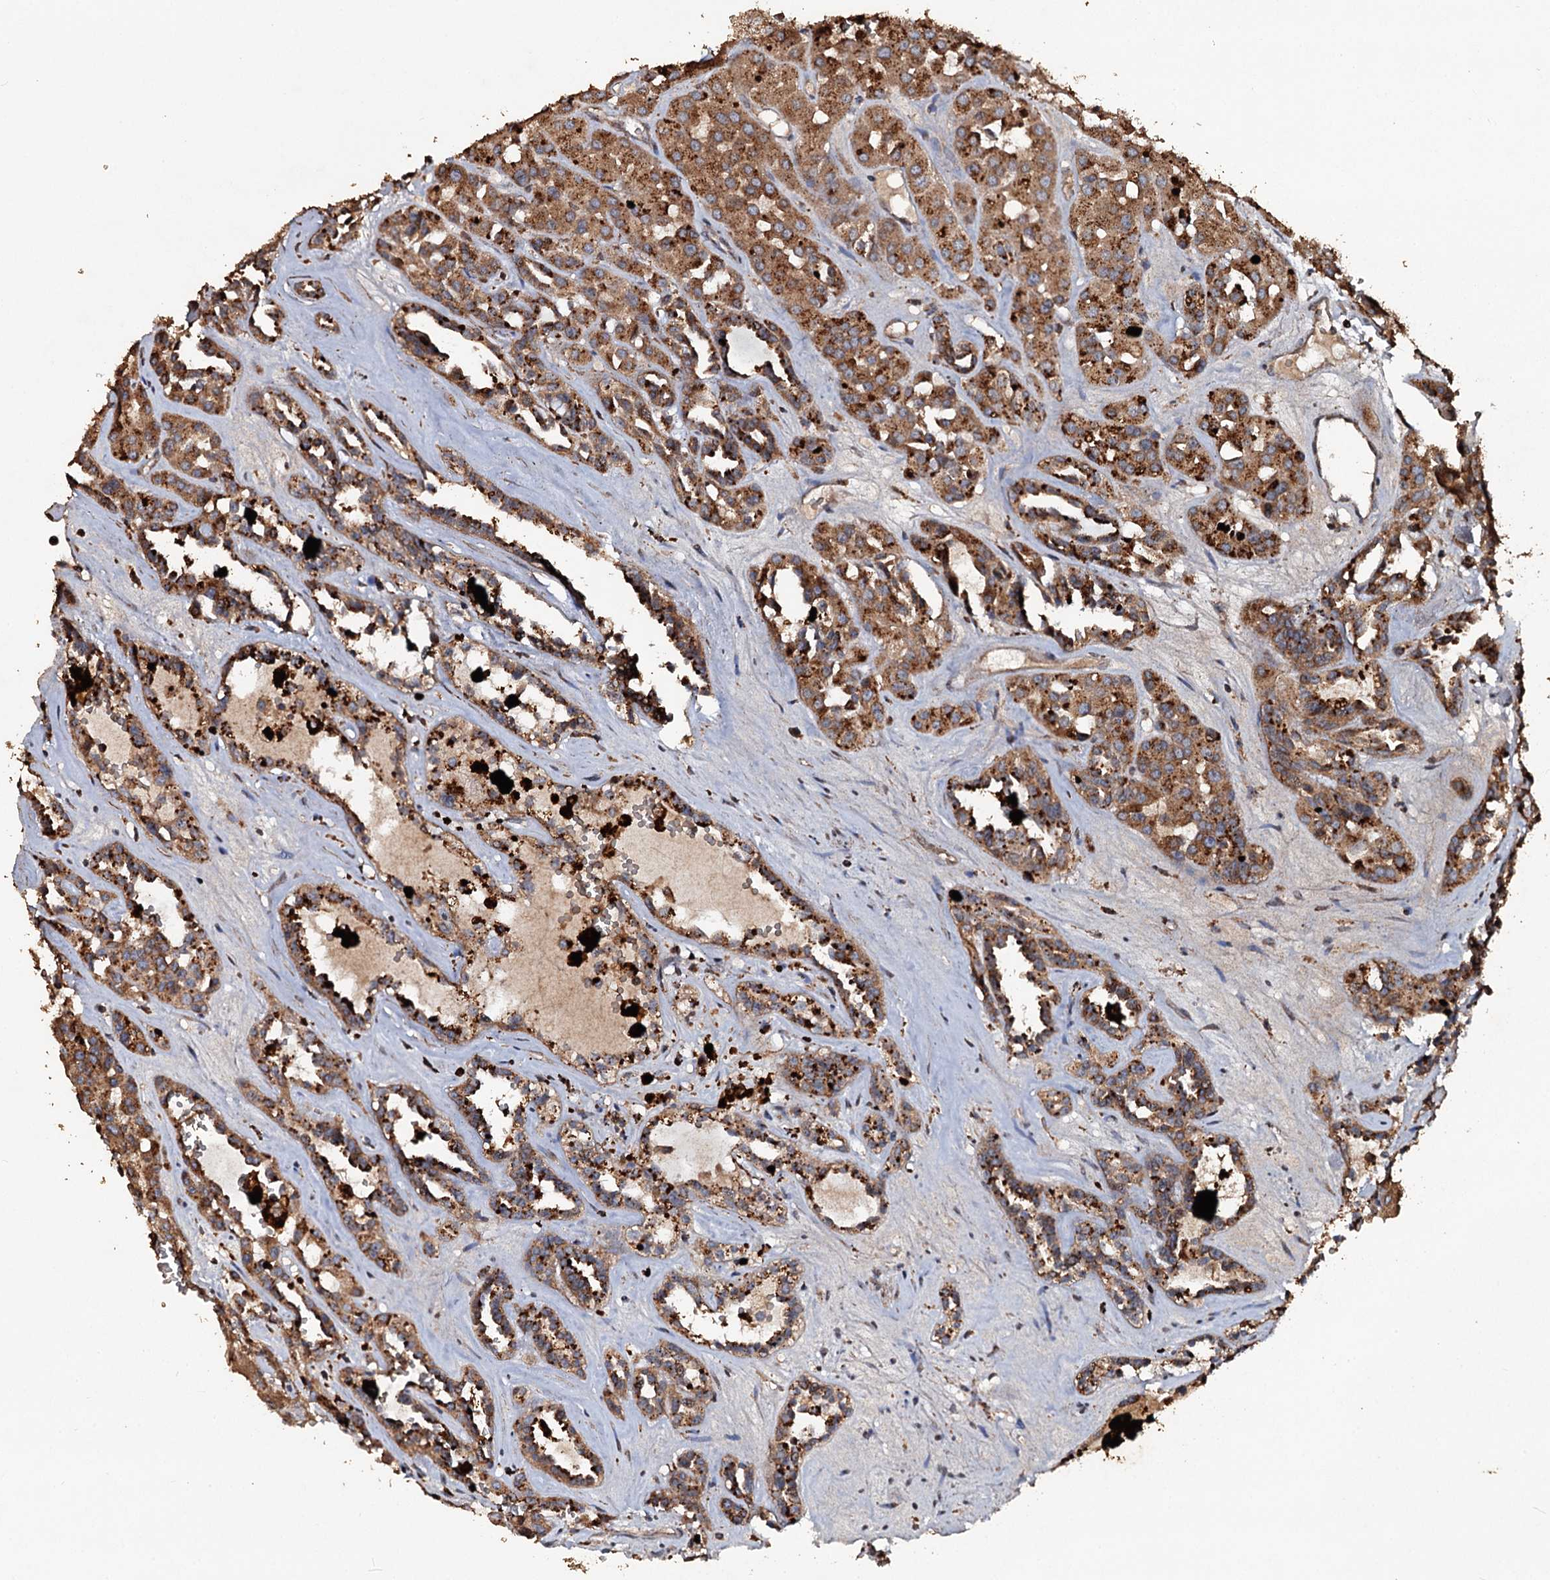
{"staining": {"intensity": "moderate", "quantity": ">75%", "location": "cytoplasmic/membranous"}, "tissue": "renal cancer", "cell_type": "Tumor cells", "image_type": "cancer", "snomed": [{"axis": "morphology", "description": "Carcinoma, NOS"}, {"axis": "topography", "description": "Kidney"}], "caption": "Protein staining displays moderate cytoplasmic/membranous staining in about >75% of tumor cells in renal cancer.", "gene": "NOTCH2NLA", "patient": {"sex": "female", "age": 75}}